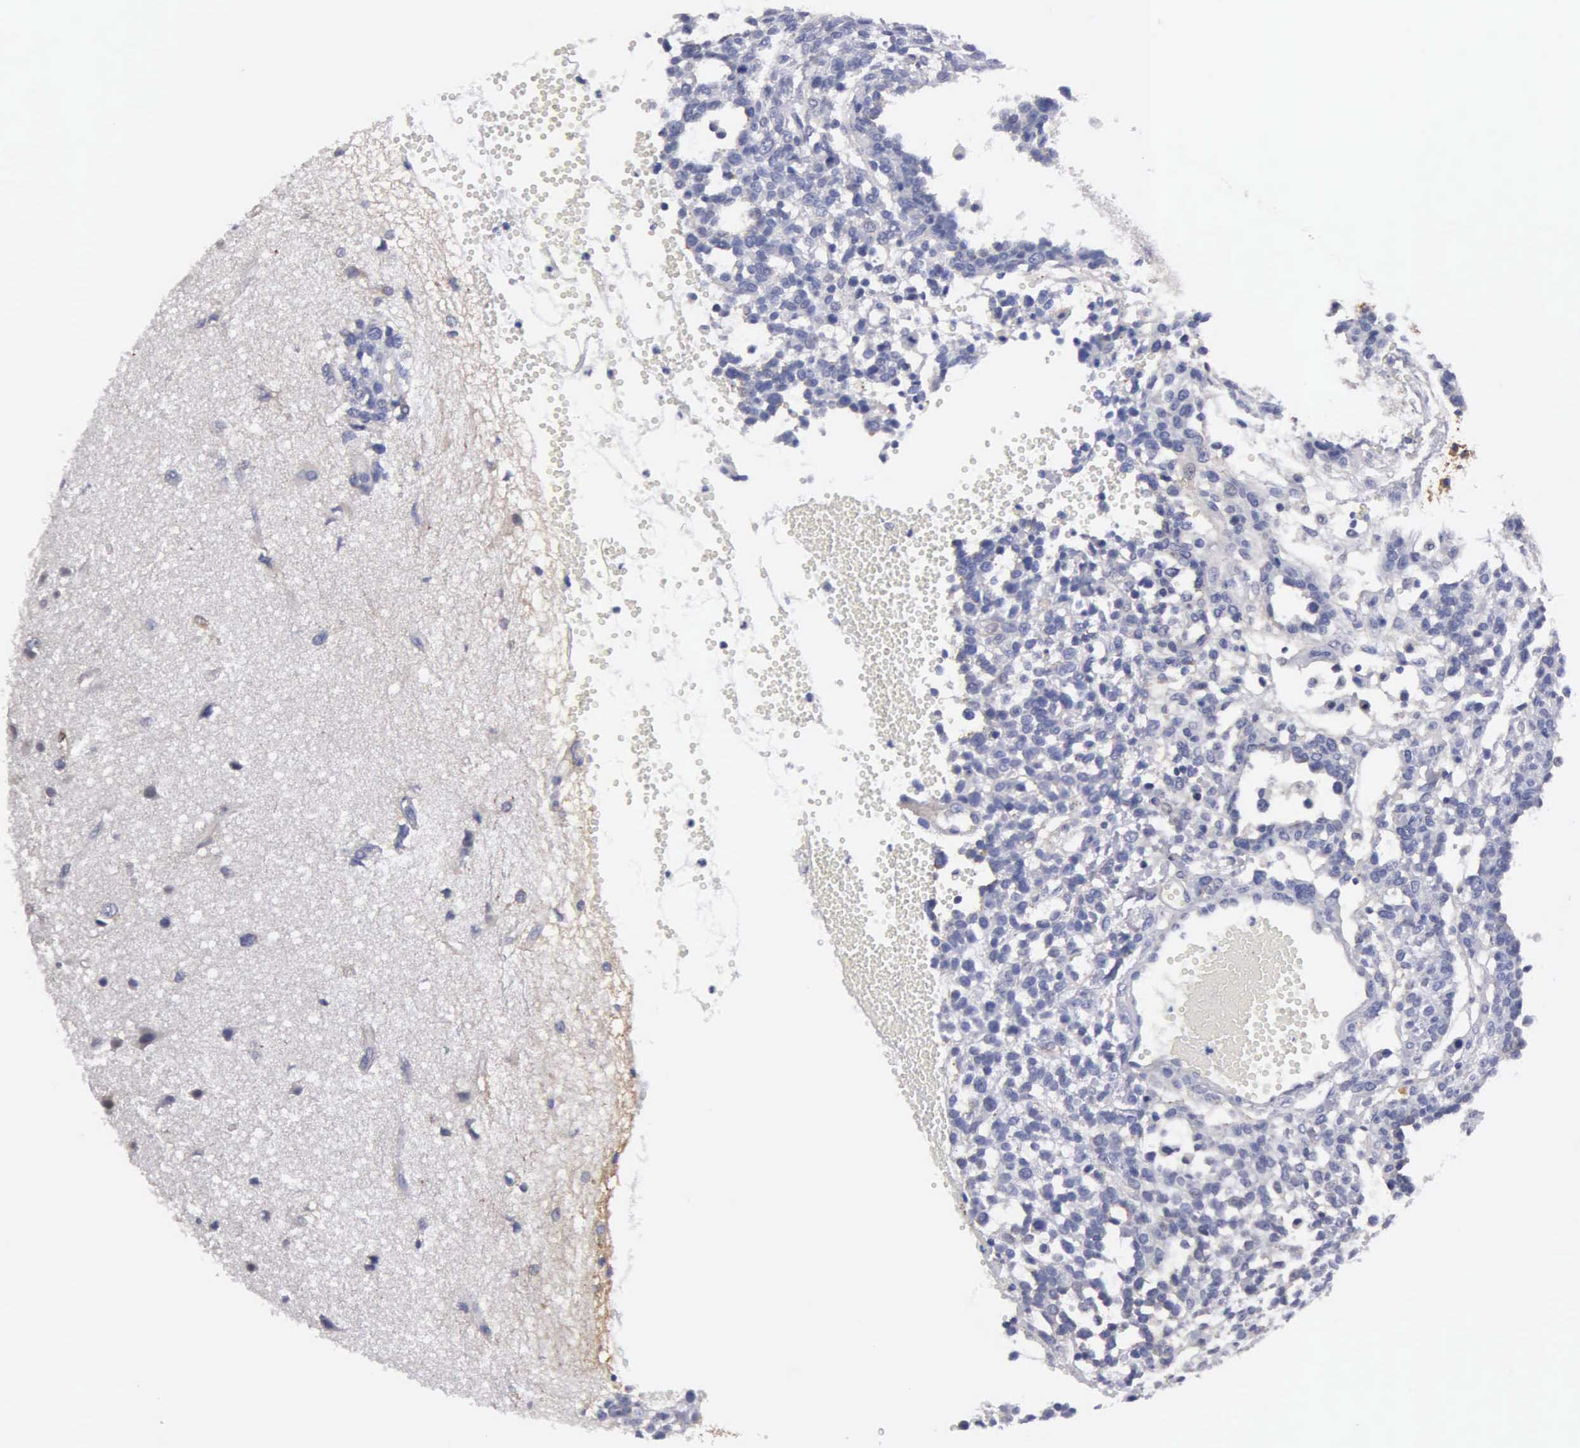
{"staining": {"intensity": "weak", "quantity": "<25%", "location": "cytoplasmic/membranous"}, "tissue": "glioma", "cell_type": "Tumor cells", "image_type": "cancer", "snomed": [{"axis": "morphology", "description": "Glioma, malignant, High grade"}, {"axis": "topography", "description": "Brain"}], "caption": "A high-resolution image shows IHC staining of malignant high-grade glioma, which exhibits no significant positivity in tumor cells.", "gene": "RDX", "patient": {"sex": "male", "age": 66}}